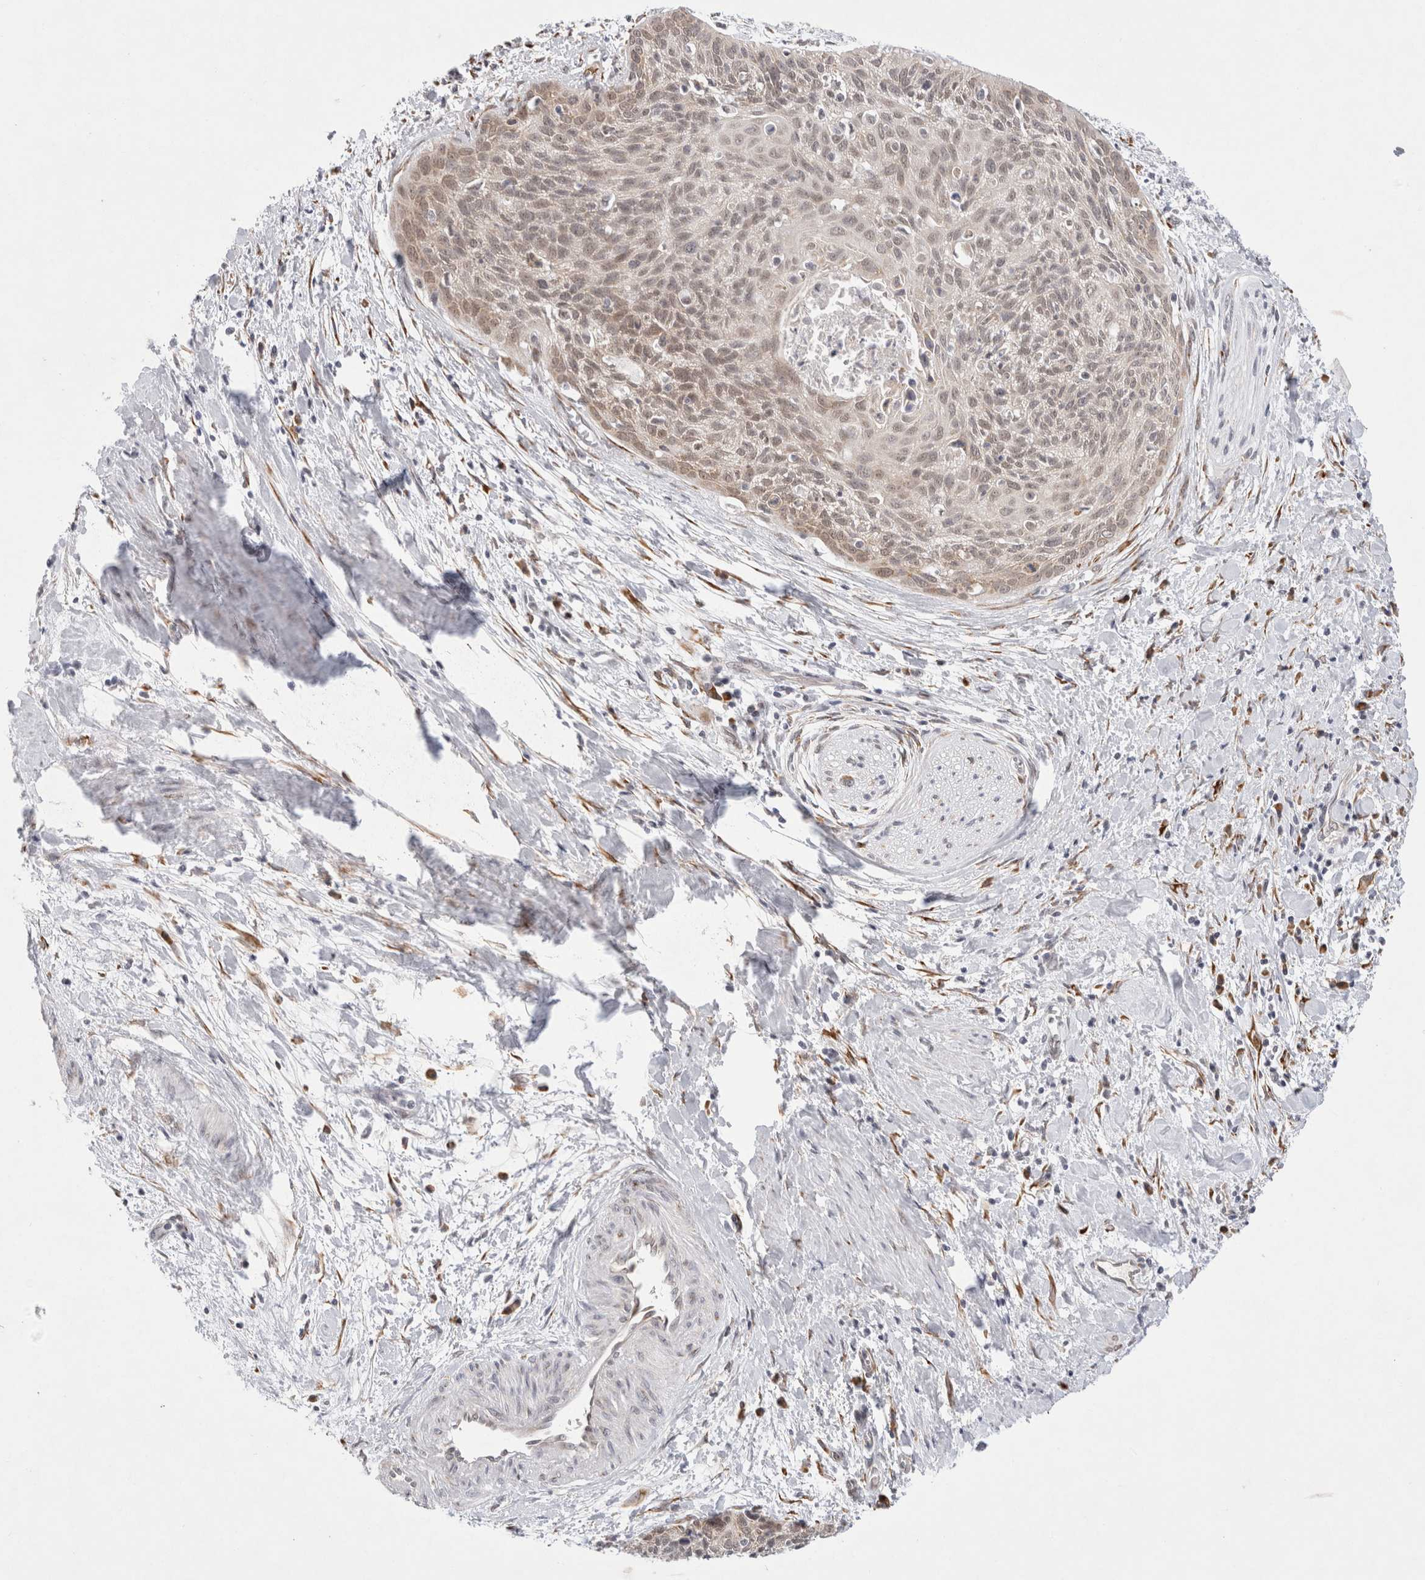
{"staining": {"intensity": "weak", "quantity": "25%-75%", "location": "nuclear"}, "tissue": "cervical cancer", "cell_type": "Tumor cells", "image_type": "cancer", "snomed": [{"axis": "morphology", "description": "Squamous cell carcinoma, NOS"}, {"axis": "topography", "description": "Cervix"}], "caption": "Immunohistochemical staining of cervical squamous cell carcinoma shows weak nuclear protein staining in approximately 25%-75% of tumor cells. Nuclei are stained in blue.", "gene": "TRMT1L", "patient": {"sex": "female", "age": 55}}